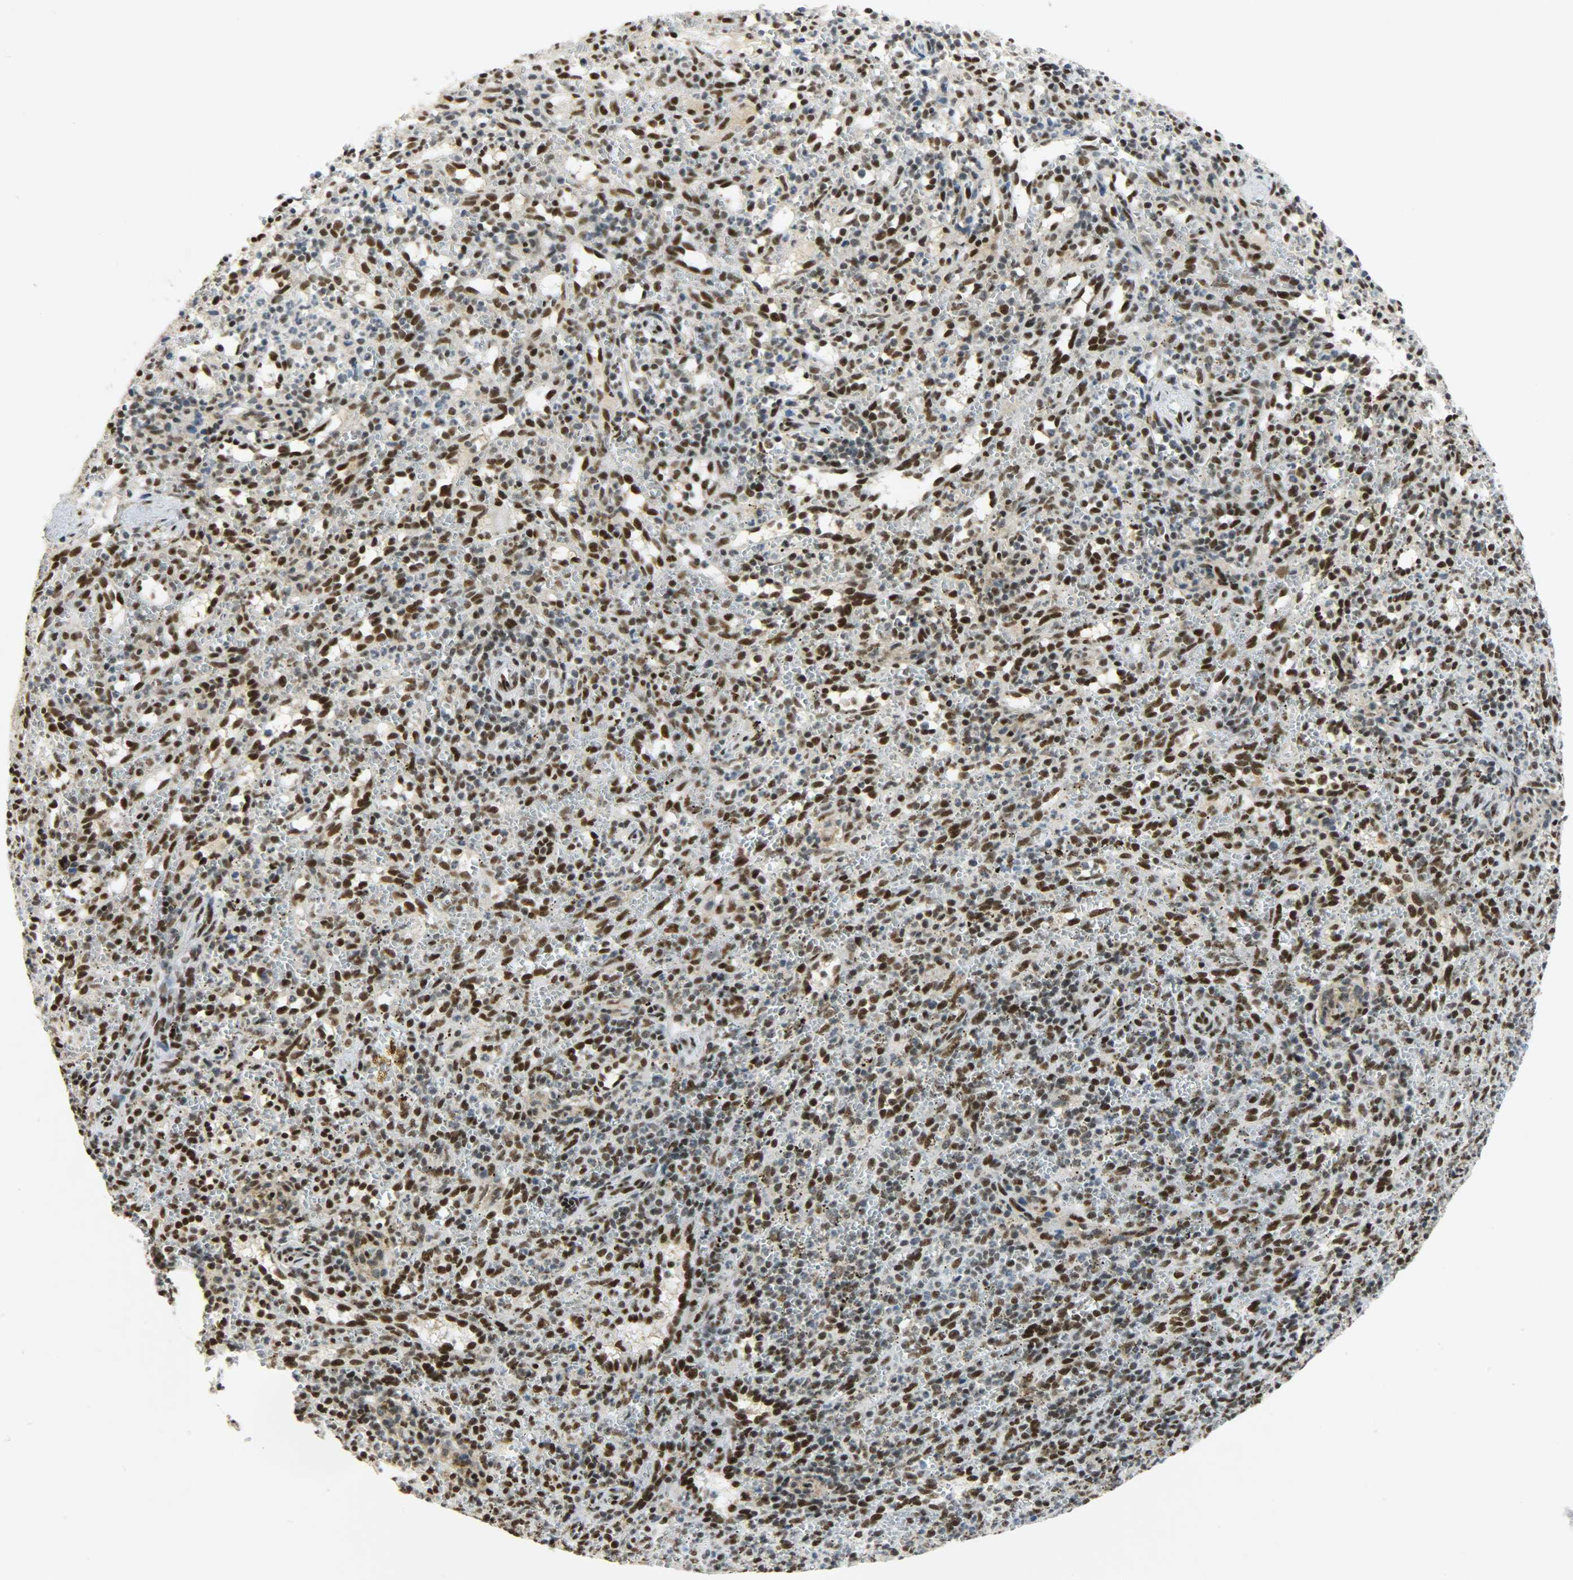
{"staining": {"intensity": "strong", "quantity": "25%-75%", "location": "nuclear"}, "tissue": "spleen", "cell_type": "Cells in red pulp", "image_type": "normal", "snomed": [{"axis": "morphology", "description": "Normal tissue, NOS"}, {"axis": "topography", "description": "Spleen"}], "caption": "Immunohistochemistry image of normal spleen stained for a protein (brown), which reveals high levels of strong nuclear staining in approximately 25%-75% of cells in red pulp.", "gene": "SSB", "patient": {"sex": "female", "age": 10}}